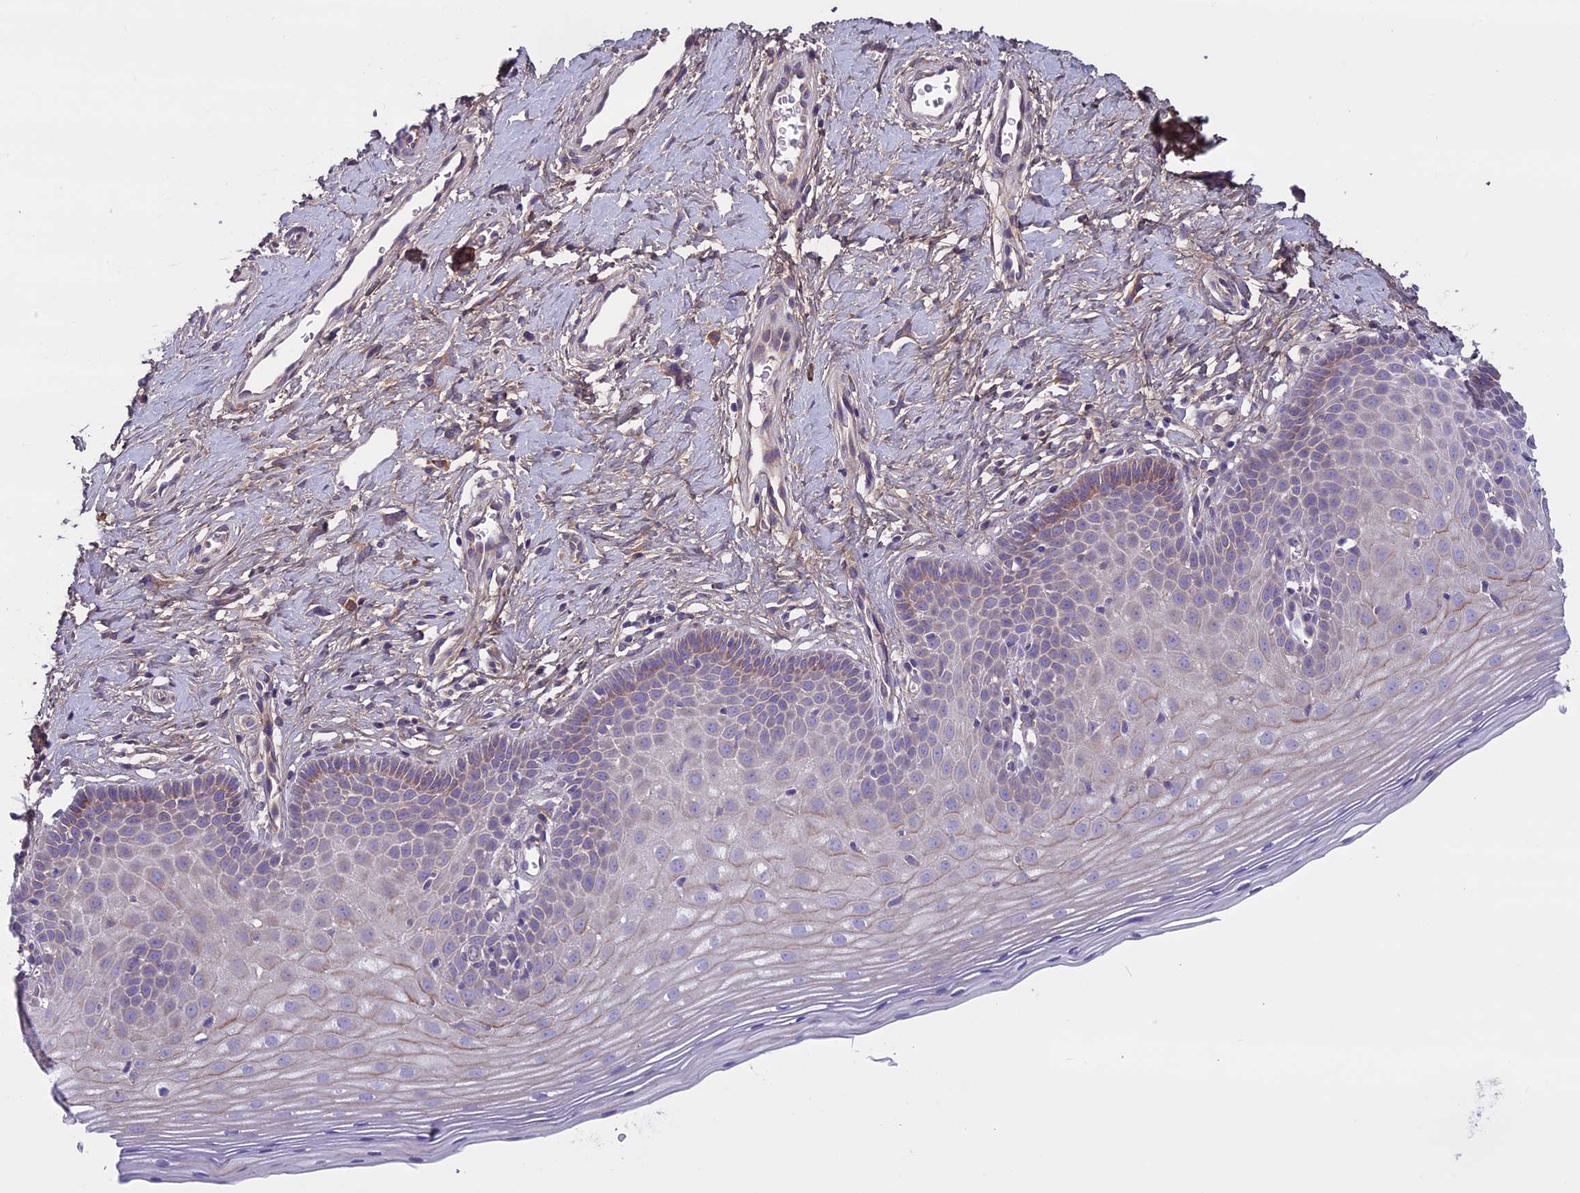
{"staining": {"intensity": "moderate", "quantity": "25%-75%", "location": "cytoplasmic/membranous"}, "tissue": "cervix", "cell_type": "Glandular cells", "image_type": "normal", "snomed": [{"axis": "morphology", "description": "Normal tissue, NOS"}, {"axis": "topography", "description": "Cervix"}], "caption": "Protein staining of benign cervix shows moderate cytoplasmic/membranous expression in about 25%-75% of glandular cells.", "gene": "DCTN5", "patient": {"sex": "female", "age": 36}}